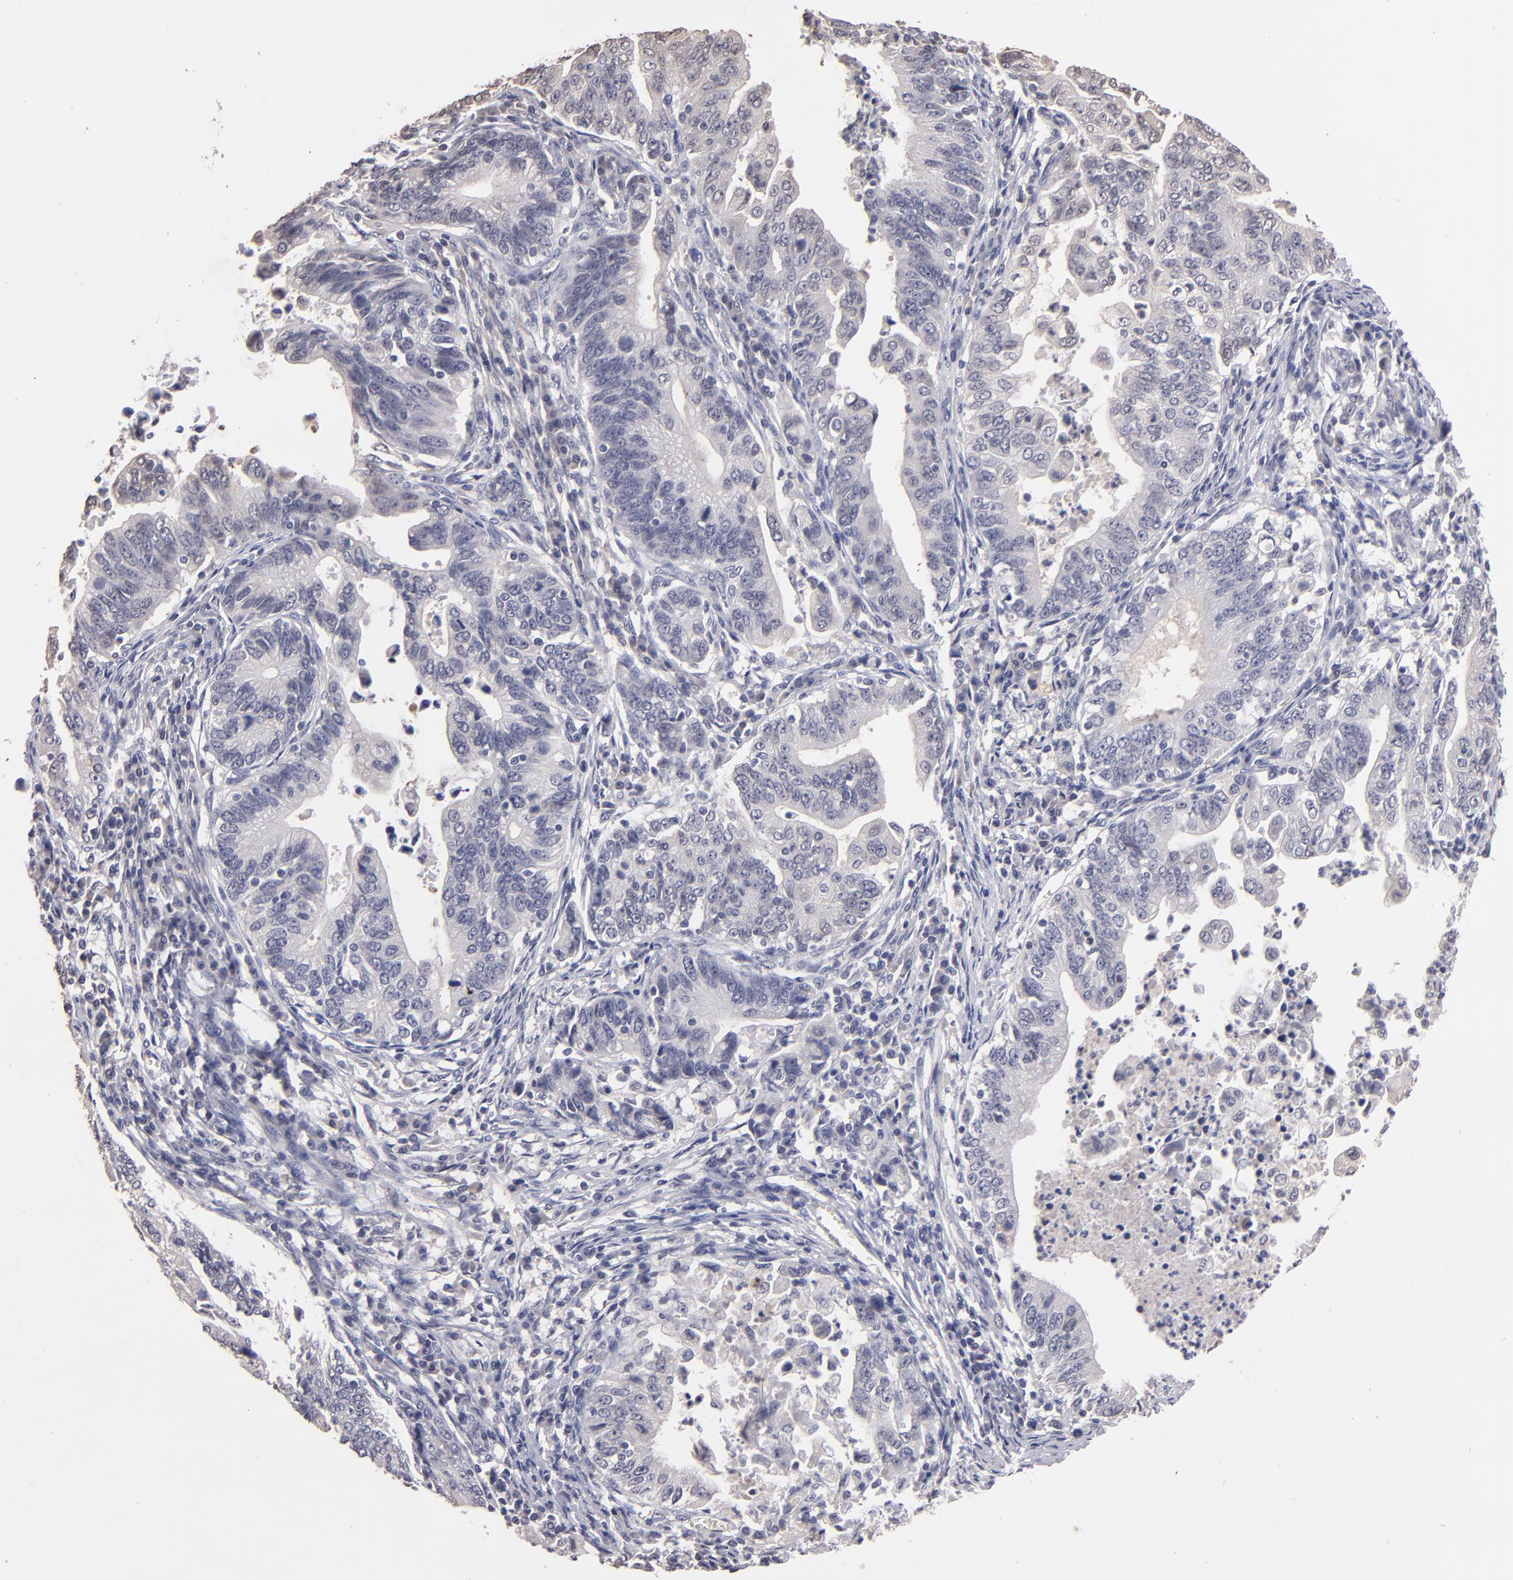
{"staining": {"intensity": "negative", "quantity": "none", "location": "none"}, "tissue": "stomach cancer", "cell_type": "Tumor cells", "image_type": "cancer", "snomed": [{"axis": "morphology", "description": "Adenocarcinoma, NOS"}, {"axis": "topography", "description": "Stomach, upper"}], "caption": "IHC histopathology image of neoplastic tissue: stomach cancer stained with DAB (3,3'-diaminobenzidine) demonstrates no significant protein positivity in tumor cells. (Brightfield microscopy of DAB immunohistochemistry at high magnification).", "gene": "S100A1", "patient": {"sex": "female", "age": 50}}